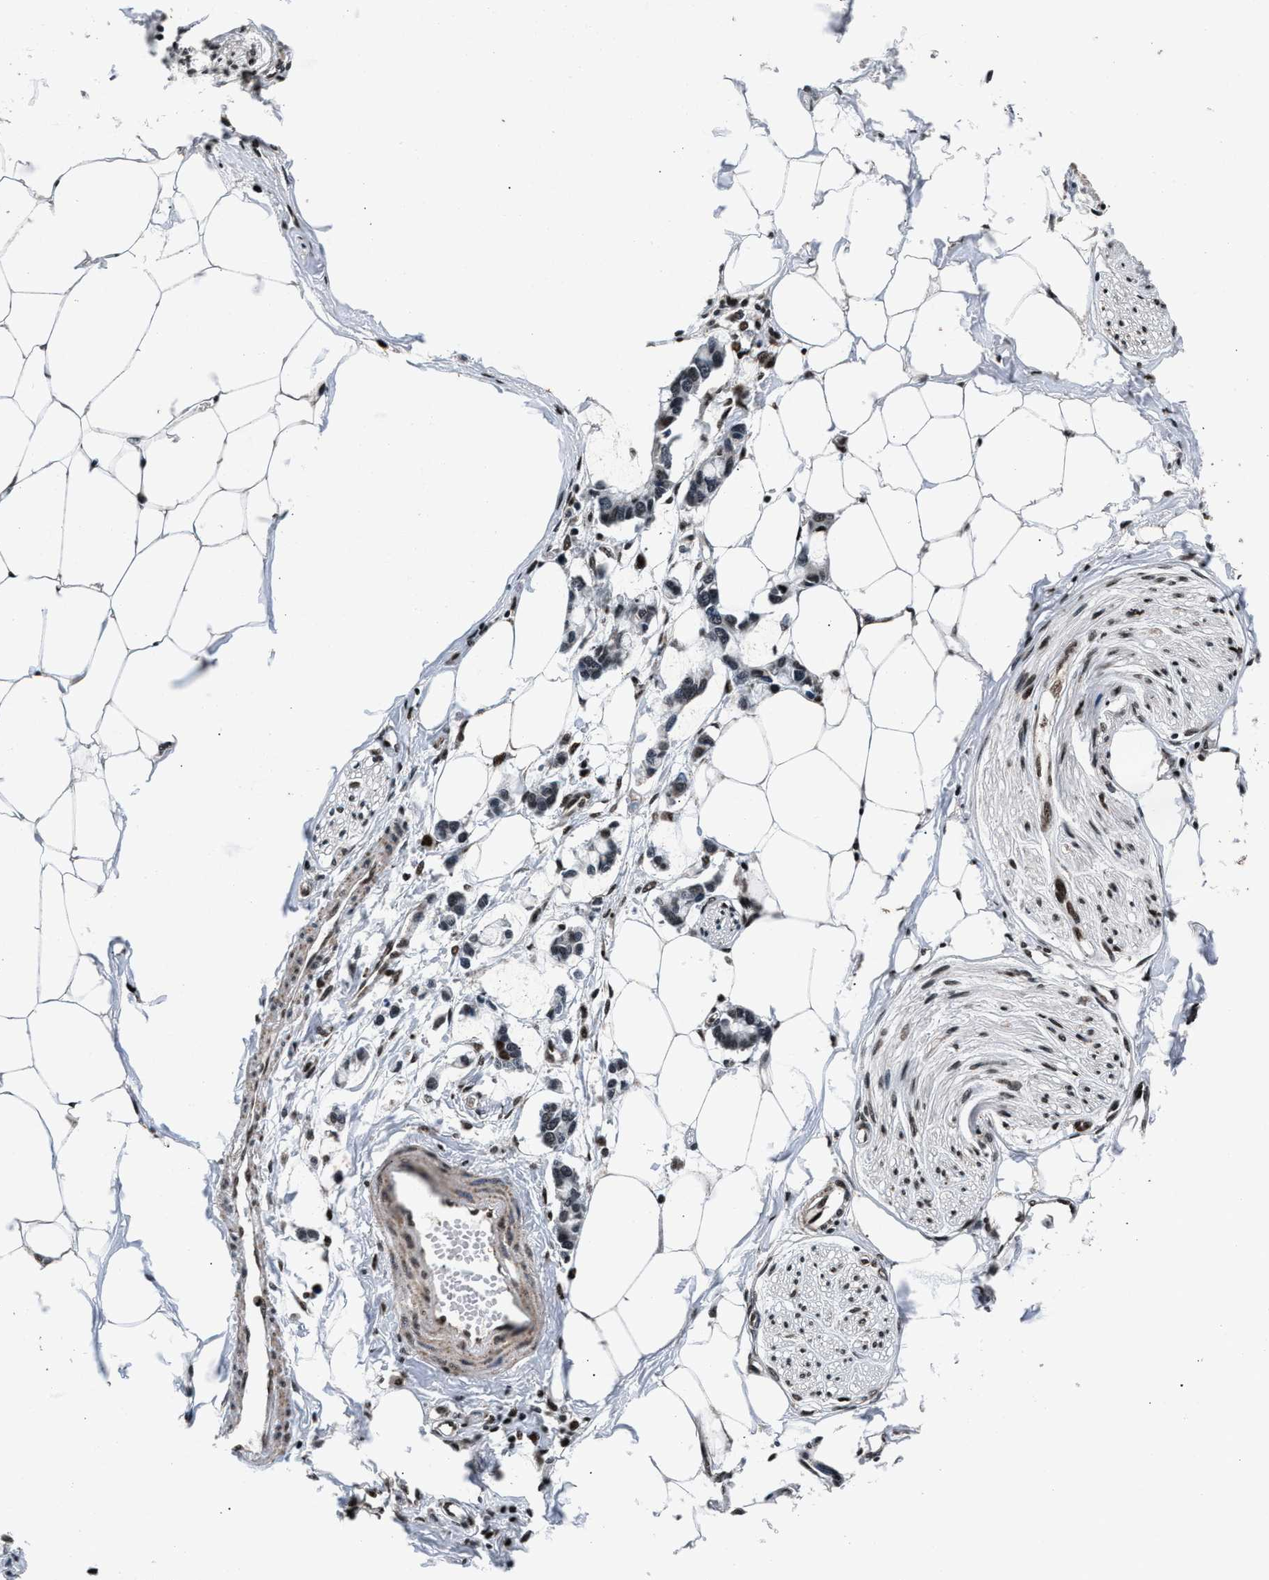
{"staining": {"intensity": "weak", "quantity": "25%-75%", "location": "cytoplasmic/membranous"}, "tissue": "adipose tissue", "cell_type": "Adipocytes", "image_type": "normal", "snomed": [{"axis": "morphology", "description": "Normal tissue, NOS"}, {"axis": "morphology", "description": "Adenocarcinoma, NOS"}, {"axis": "topography", "description": "Colon"}, {"axis": "topography", "description": "Peripheral nerve tissue"}], "caption": "Immunohistochemistry (IHC) (DAB (3,3'-diaminobenzidine)) staining of unremarkable human adipose tissue exhibits weak cytoplasmic/membranous protein staining in about 25%-75% of adipocytes. (DAB (3,3'-diaminobenzidine) IHC with brightfield microscopy, high magnification).", "gene": "PRRC2B", "patient": {"sex": "male", "age": 14}}